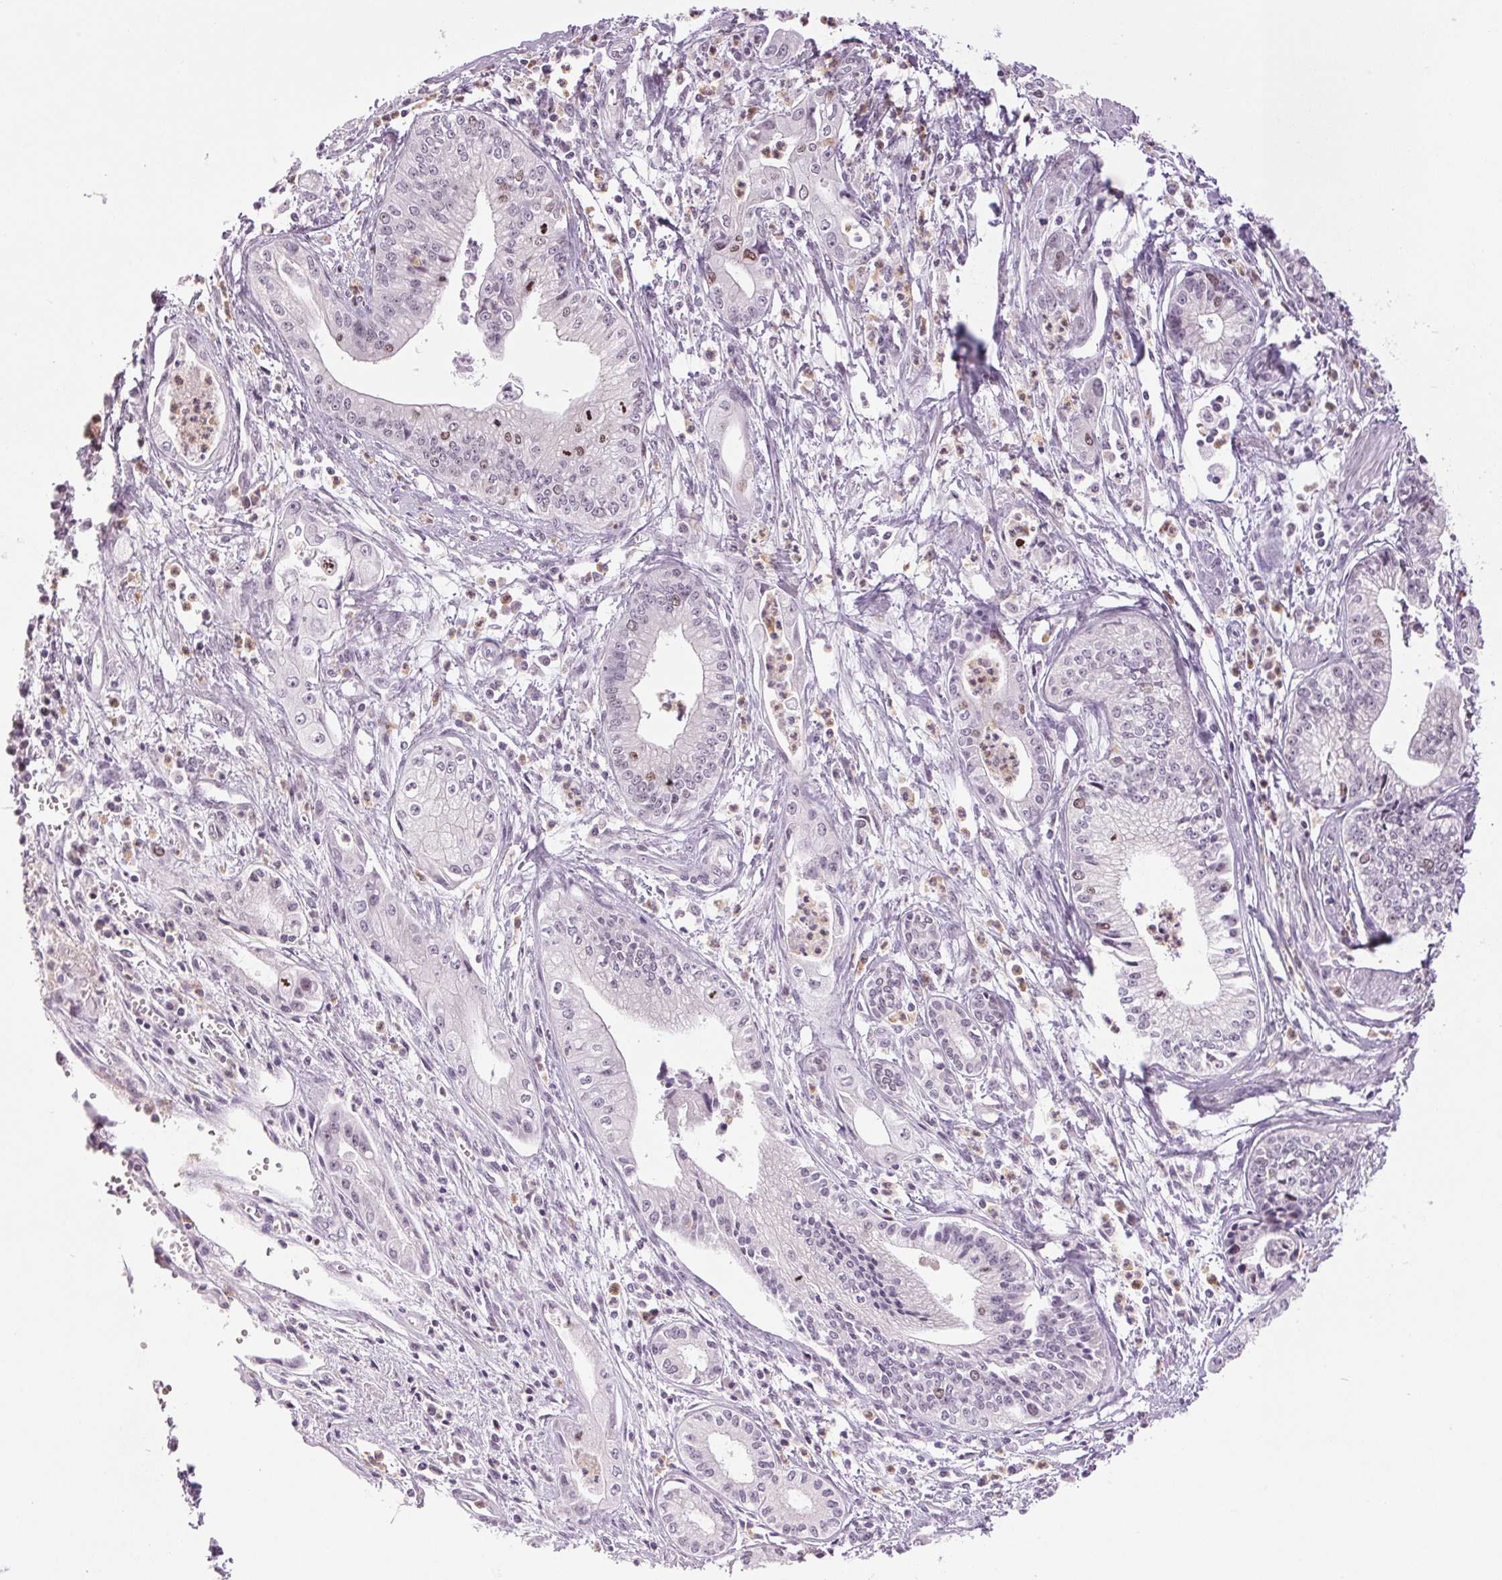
{"staining": {"intensity": "negative", "quantity": "none", "location": "none"}, "tissue": "pancreatic cancer", "cell_type": "Tumor cells", "image_type": "cancer", "snomed": [{"axis": "morphology", "description": "Adenocarcinoma, NOS"}, {"axis": "topography", "description": "Pancreas"}], "caption": "Tumor cells are negative for brown protein staining in adenocarcinoma (pancreatic).", "gene": "SMIM6", "patient": {"sex": "female", "age": 65}}